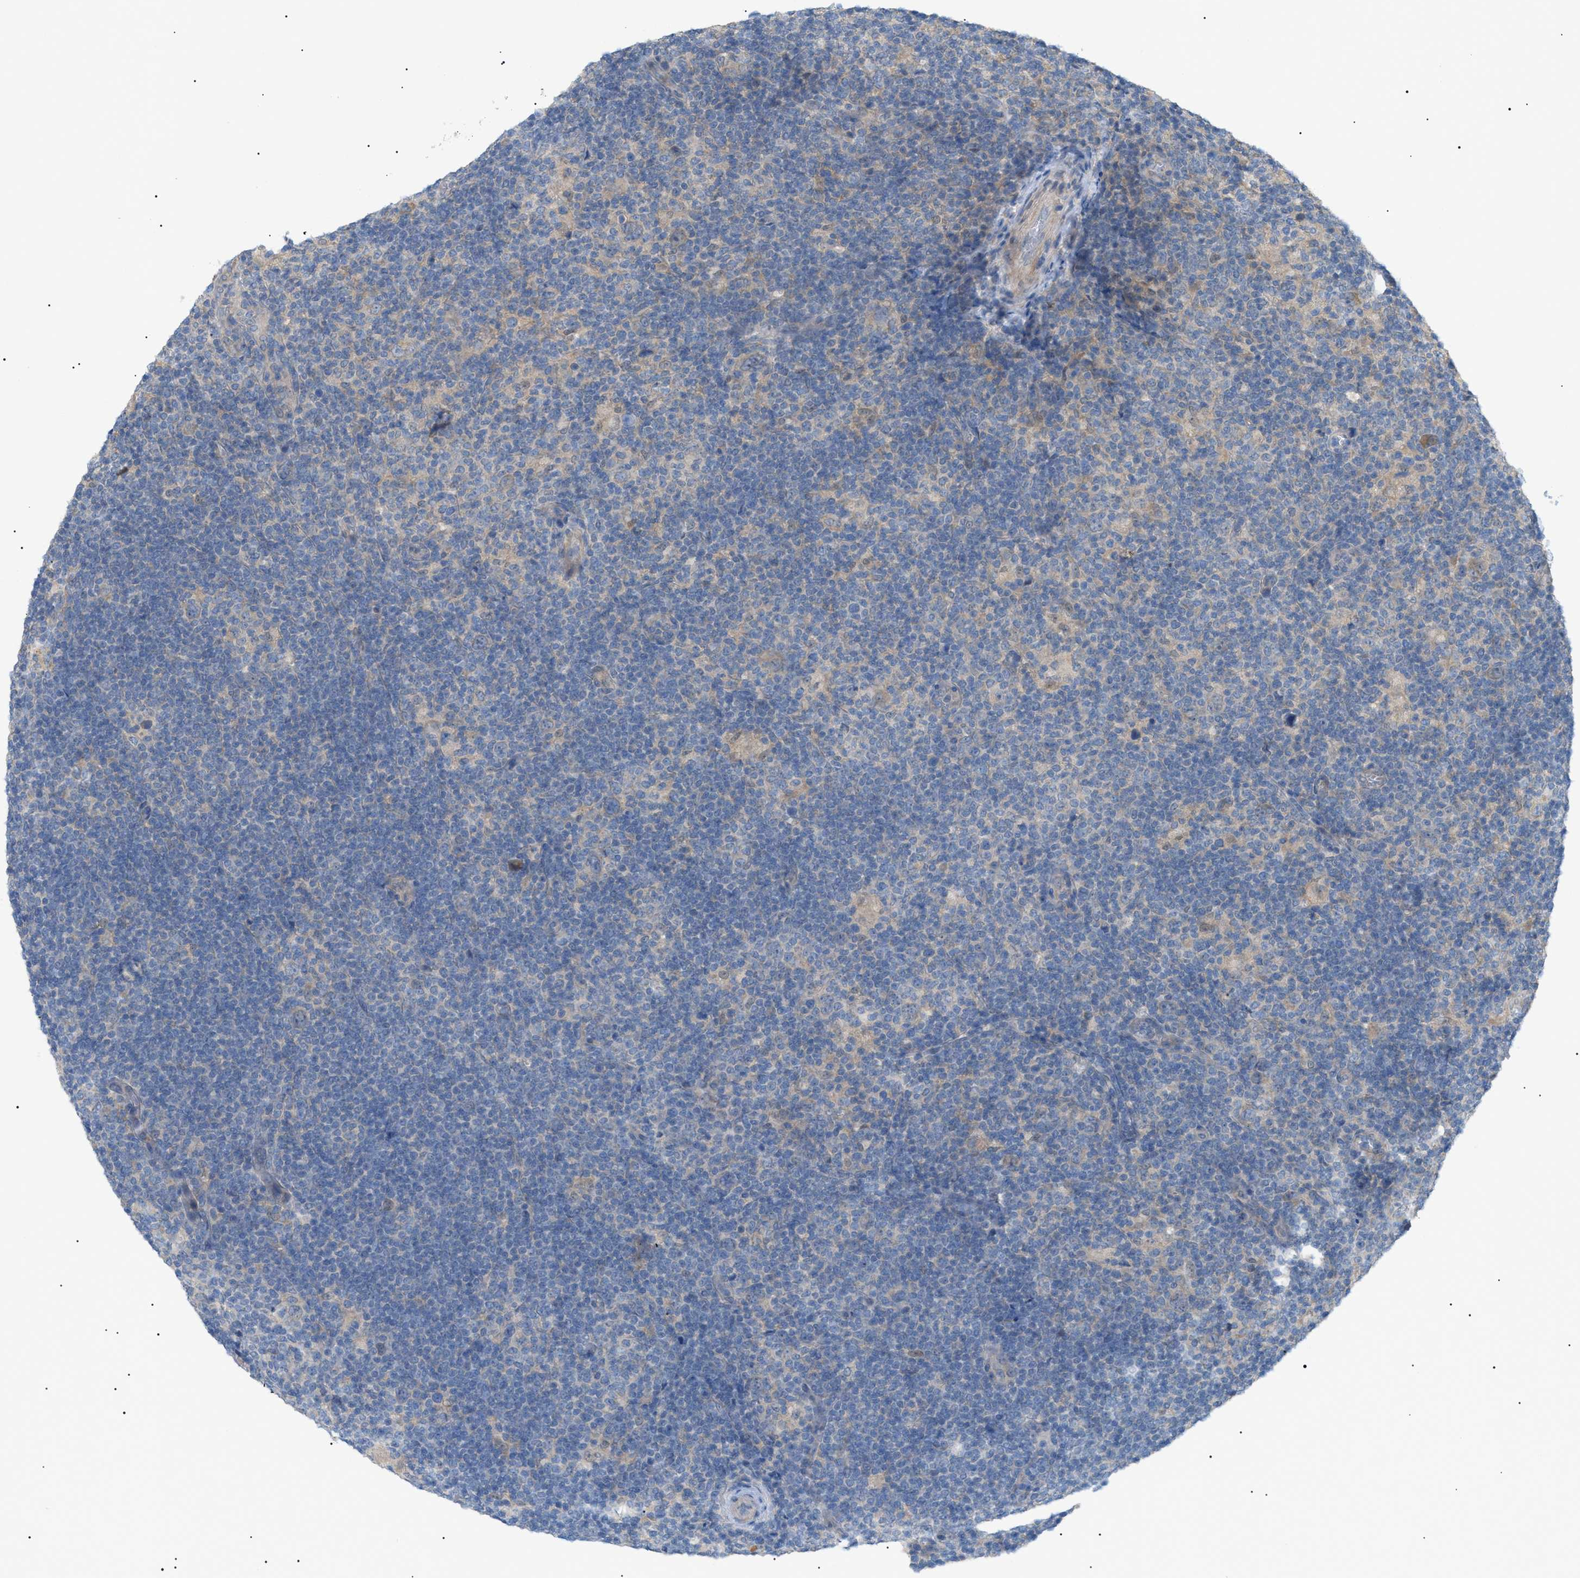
{"staining": {"intensity": "weak", "quantity": "25%-75%", "location": "cytoplasmic/membranous"}, "tissue": "lymphoma", "cell_type": "Tumor cells", "image_type": "cancer", "snomed": [{"axis": "morphology", "description": "Hodgkin's disease, NOS"}, {"axis": "topography", "description": "Lymph node"}], "caption": "Immunohistochemistry (IHC) micrograph of human Hodgkin's disease stained for a protein (brown), which displays low levels of weak cytoplasmic/membranous staining in approximately 25%-75% of tumor cells.", "gene": "IRS2", "patient": {"sex": "female", "age": 57}}